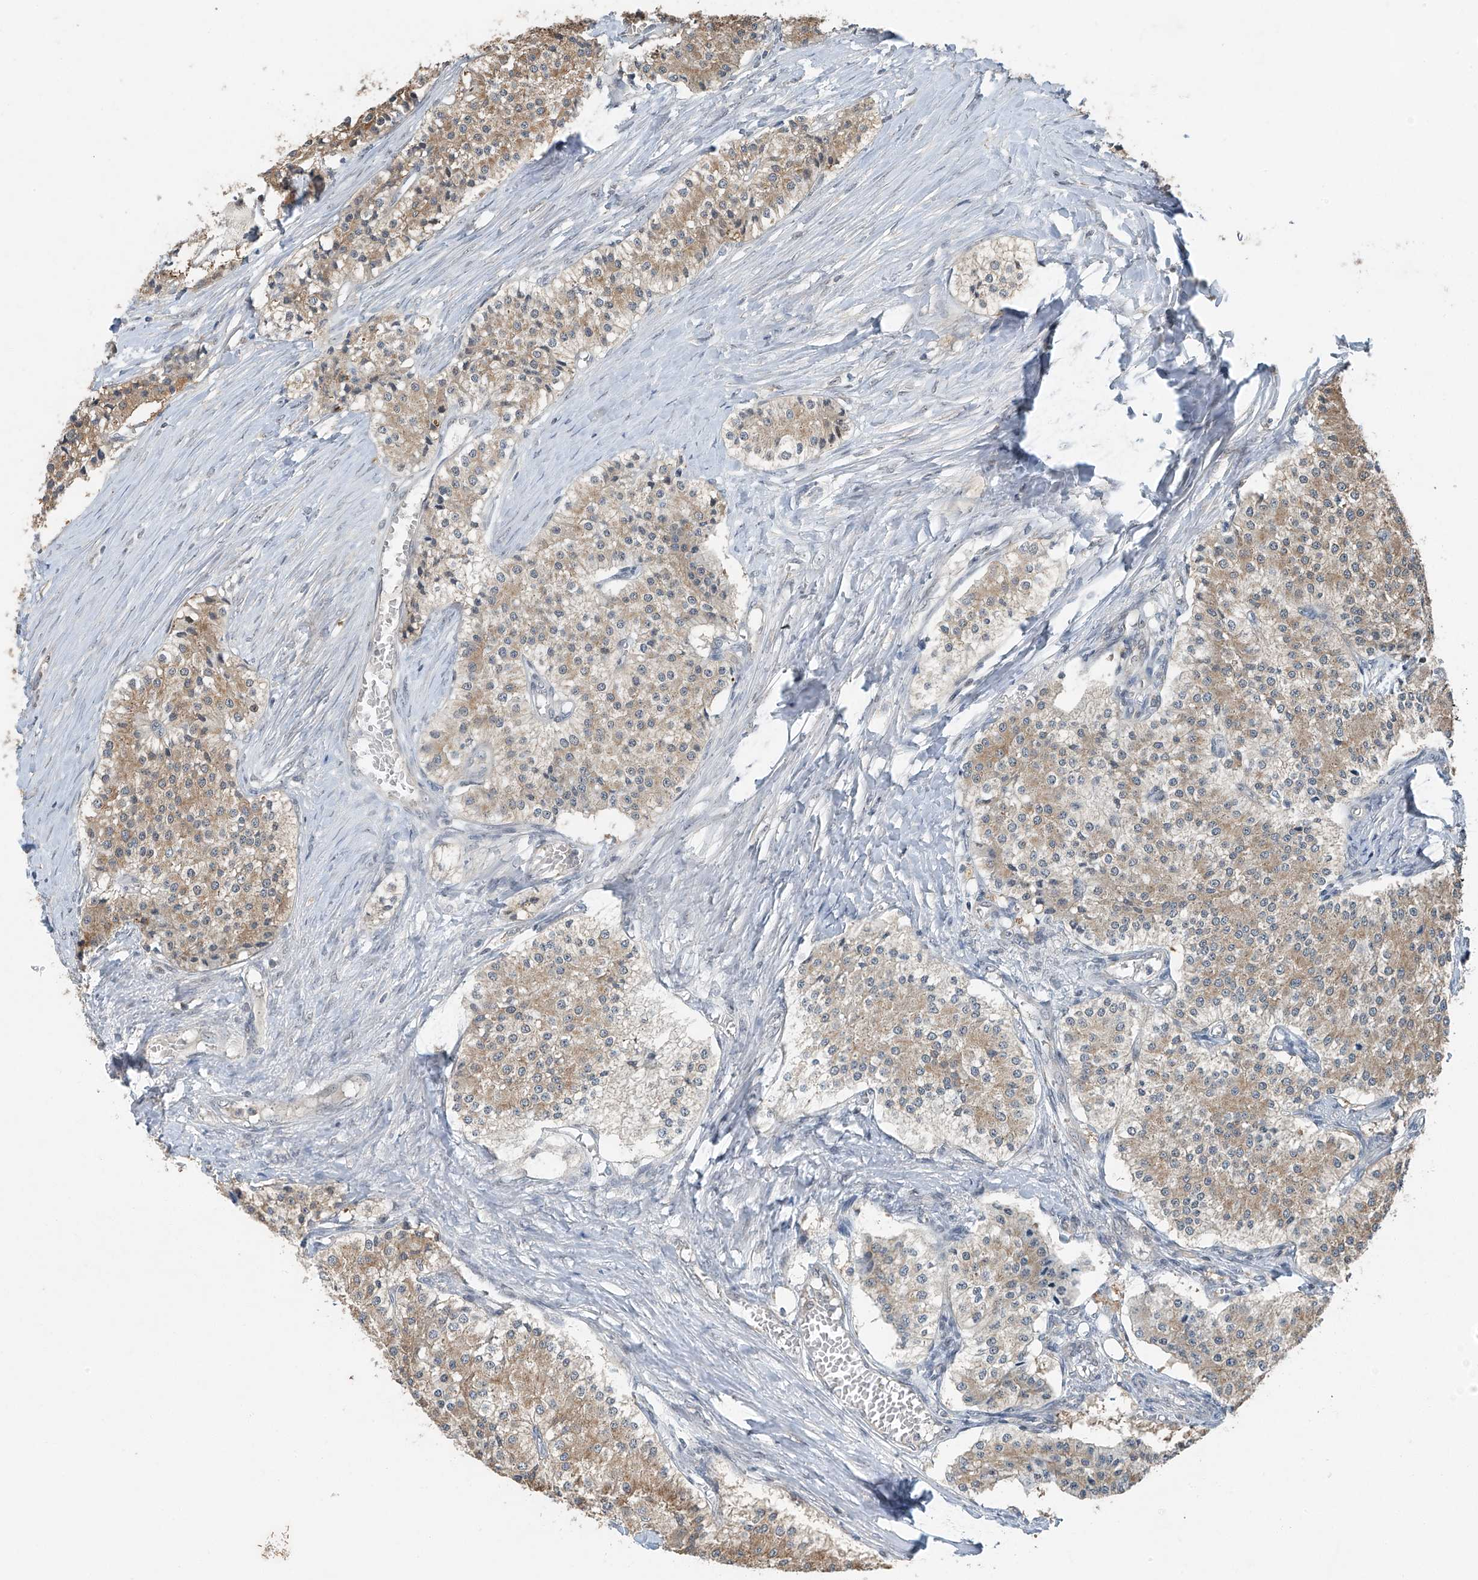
{"staining": {"intensity": "weak", "quantity": "25%-75%", "location": "cytoplasmic/membranous"}, "tissue": "carcinoid", "cell_type": "Tumor cells", "image_type": "cancer", "snomed": [{"axis": "morphology", "description": "Carcinoid, malignant, NOS"}, {"axis": "topography", "description": "Colon"}], "caption": "Carcinoid tissue displays weak cytoplasmic/membranous expression in about 25%-75% of tumor cells, visualized by immunohistochemistry. Using DAB (3,3'-diaminobenzidine) (brown) and hematoxylin (blue) stains, captured at high magnification using brightfield microscopy.", "gene": "TAF8", "patient": {"sex": "female", "age": 52}}